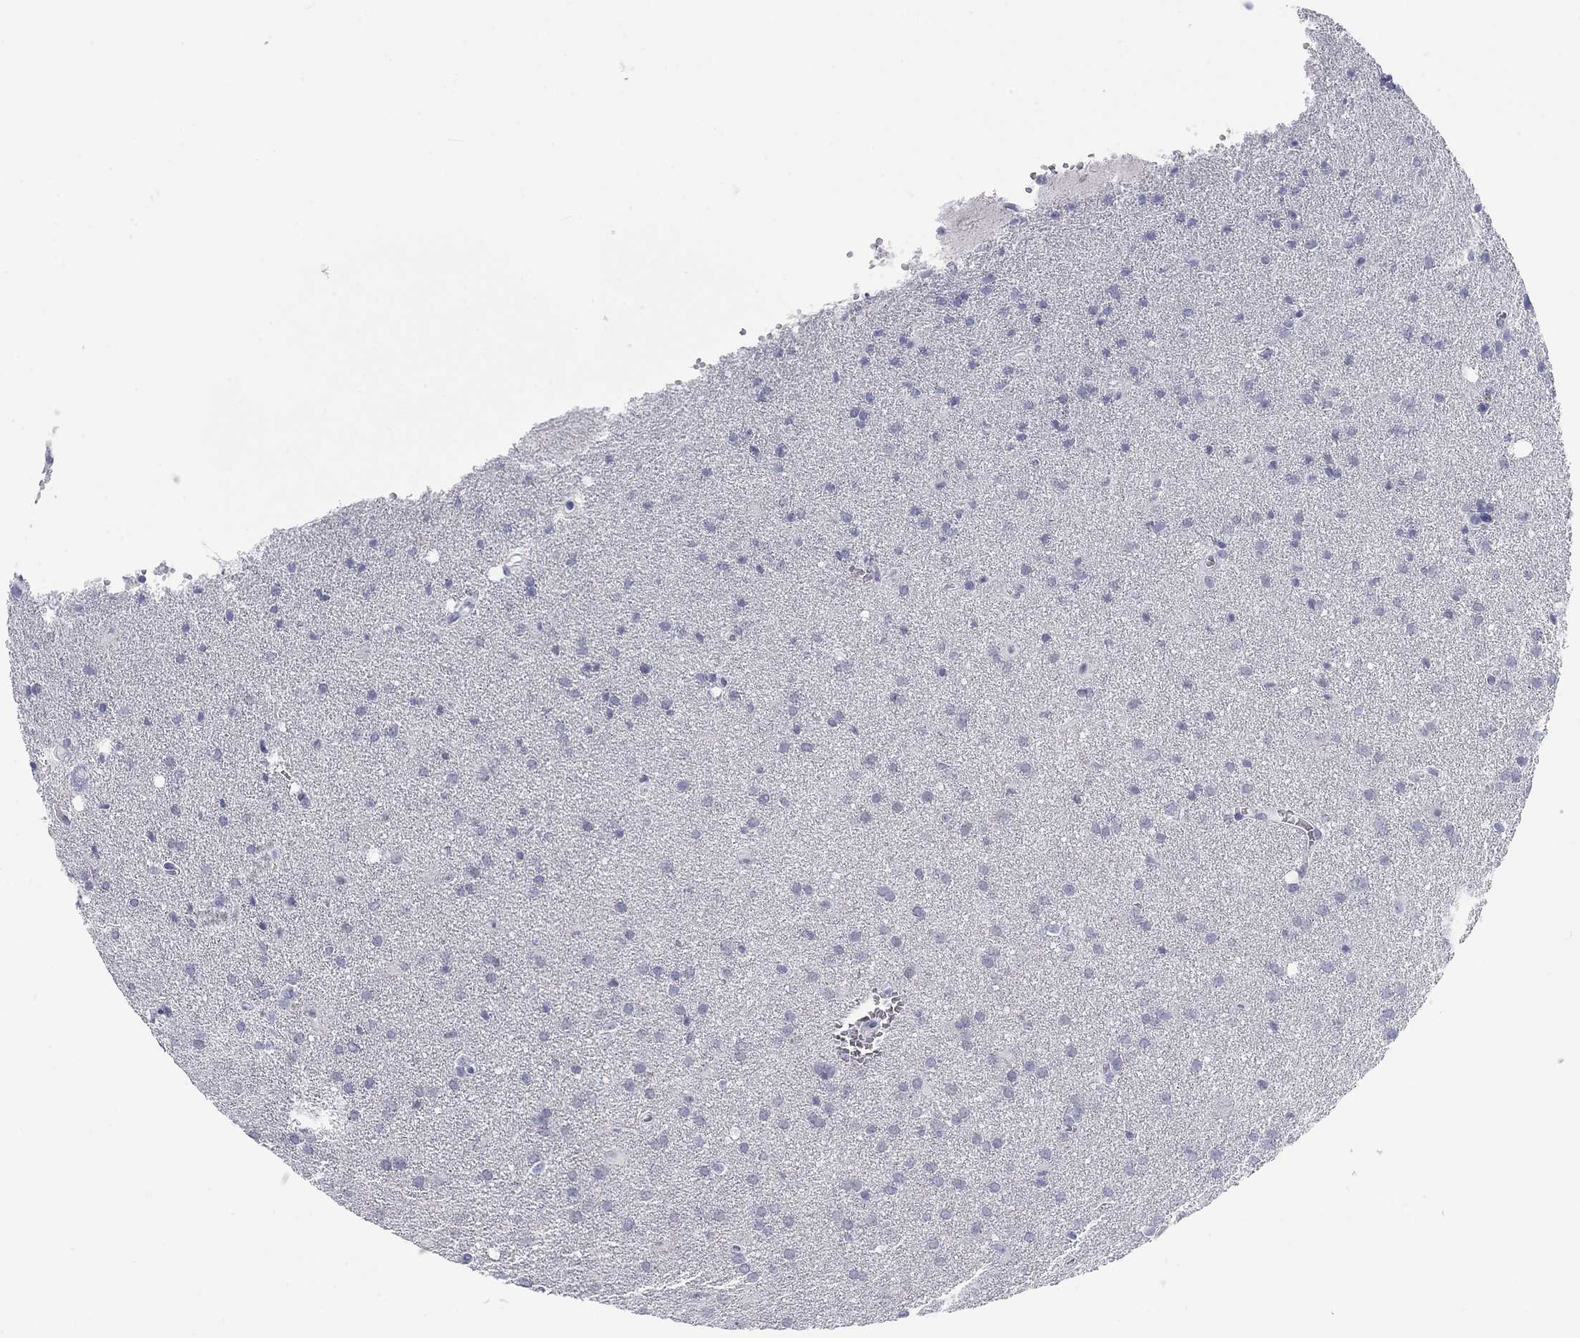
{"staining": {"intensity": "negative", "quantity": "none", "location": "none"}, "tissue": "glioma", "cell_type": "Tumor cells", "image_type": "cancer", "snomed": [{"axis": "morphology", "description": "Glioma, malignant, Low grade"}, {"axis": "topography", "description": "Brain"}], "caption": "A high-resolution image shows immunohistochemistry (IHC) staining of malignant glioma (low-grade), which demonstrates no significant staining in tumor cells. (DAB (3,3'-diaminobenzidine) immunohistochemistry with hematoxylin counter stain).", "gene": "CALB1", "patient": {"sex": "male", "age": 58}}